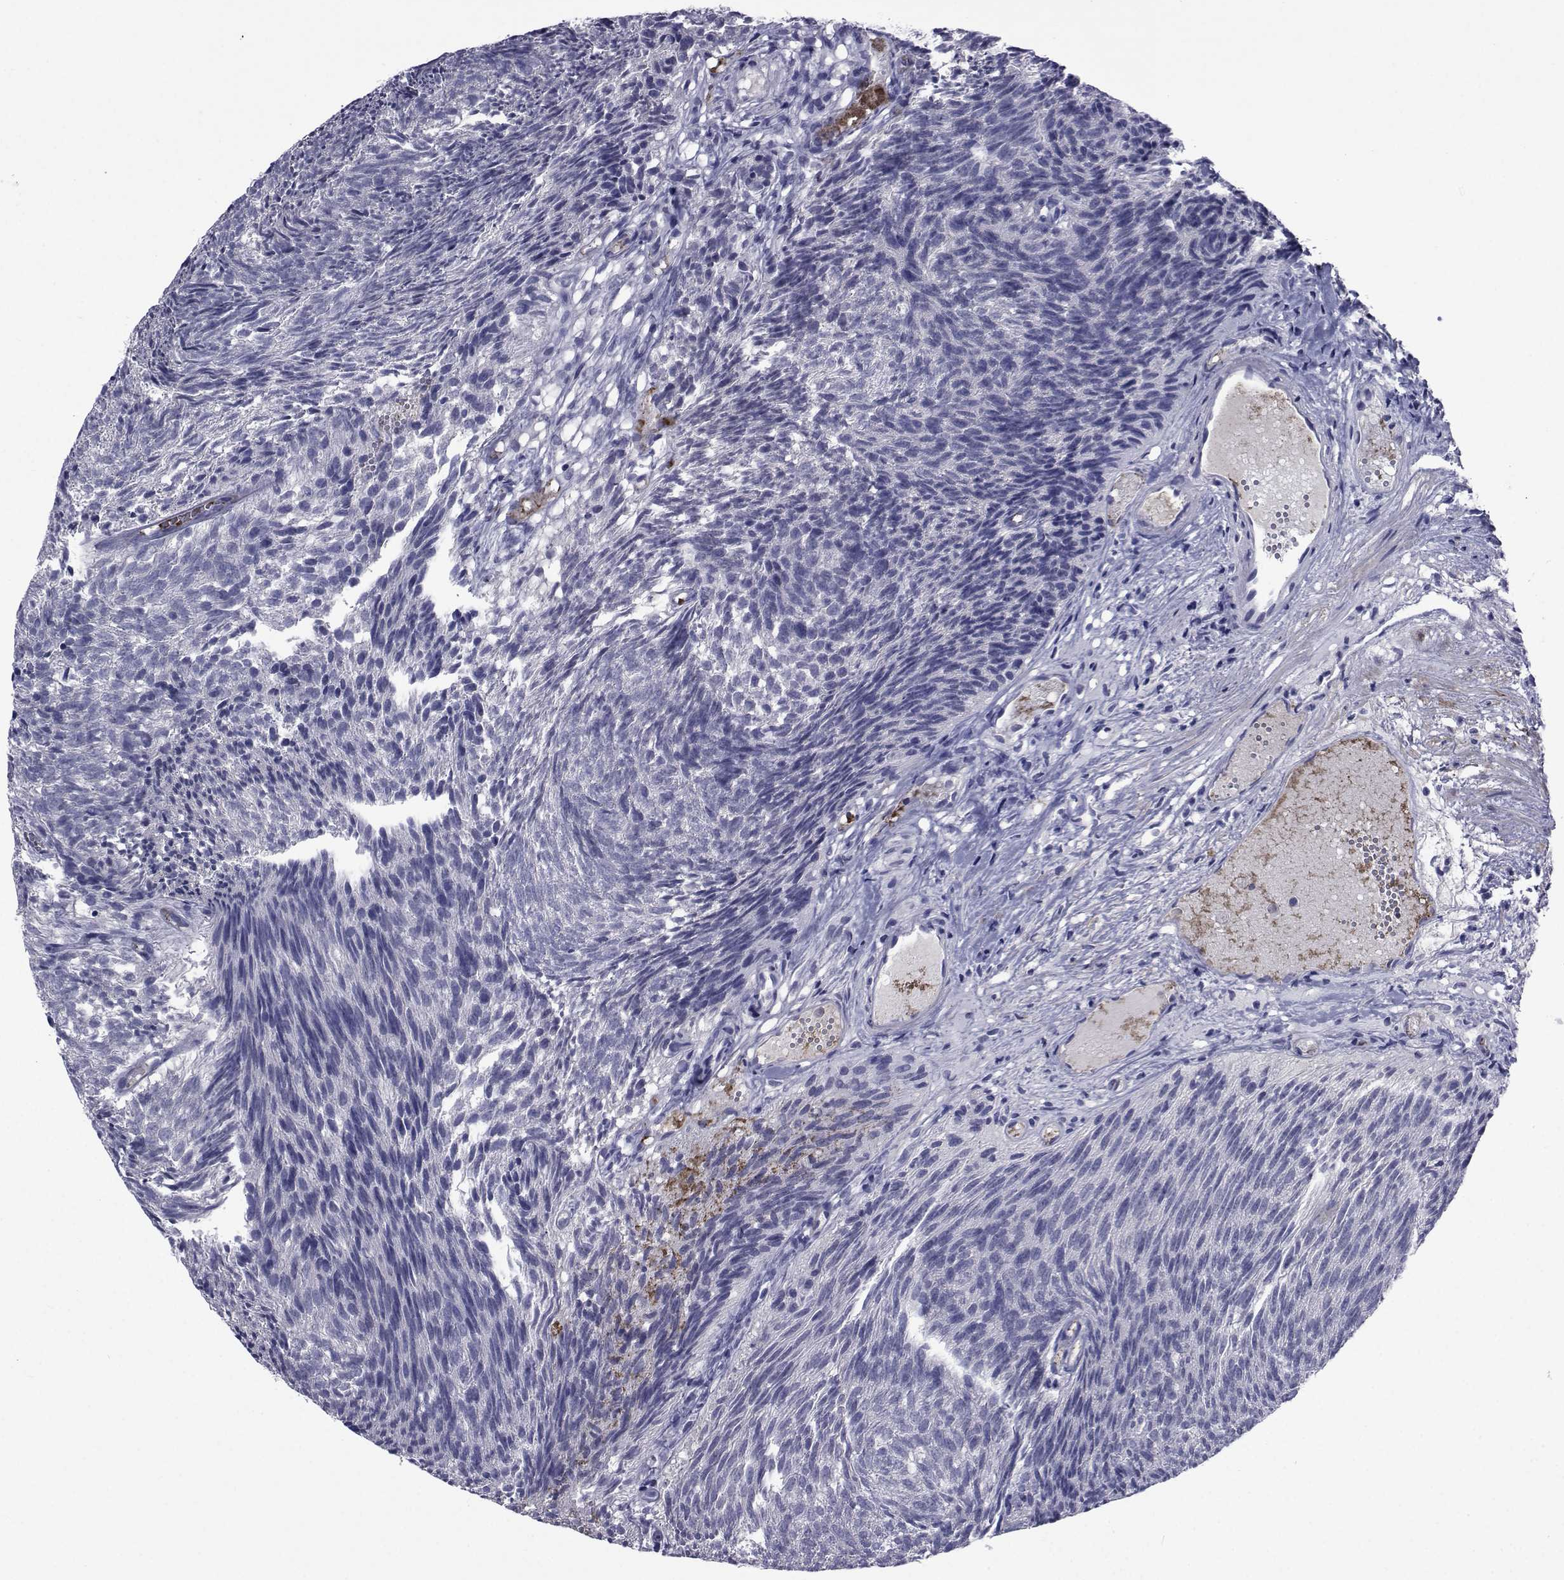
{"staining": {"intensity": "negative", "quantity": "none", "location": "none"}, "tissue": "urothelial cancer", "cell_type": "Tumor cells", "image_type": "cancer", "snomed": [{"axis": "morphology", "description": "Urothelial carcinoma, Low grade"}, {"axis": "topography", "description": "Urinary bladder"}], "caption": "The immunohistochemistry (IHC) micrograph has no significant staining in tumor cells of urothelial cancer tissue.", "gene": "SEMA5B", "patient": {"sex": "male", "age": 77}}